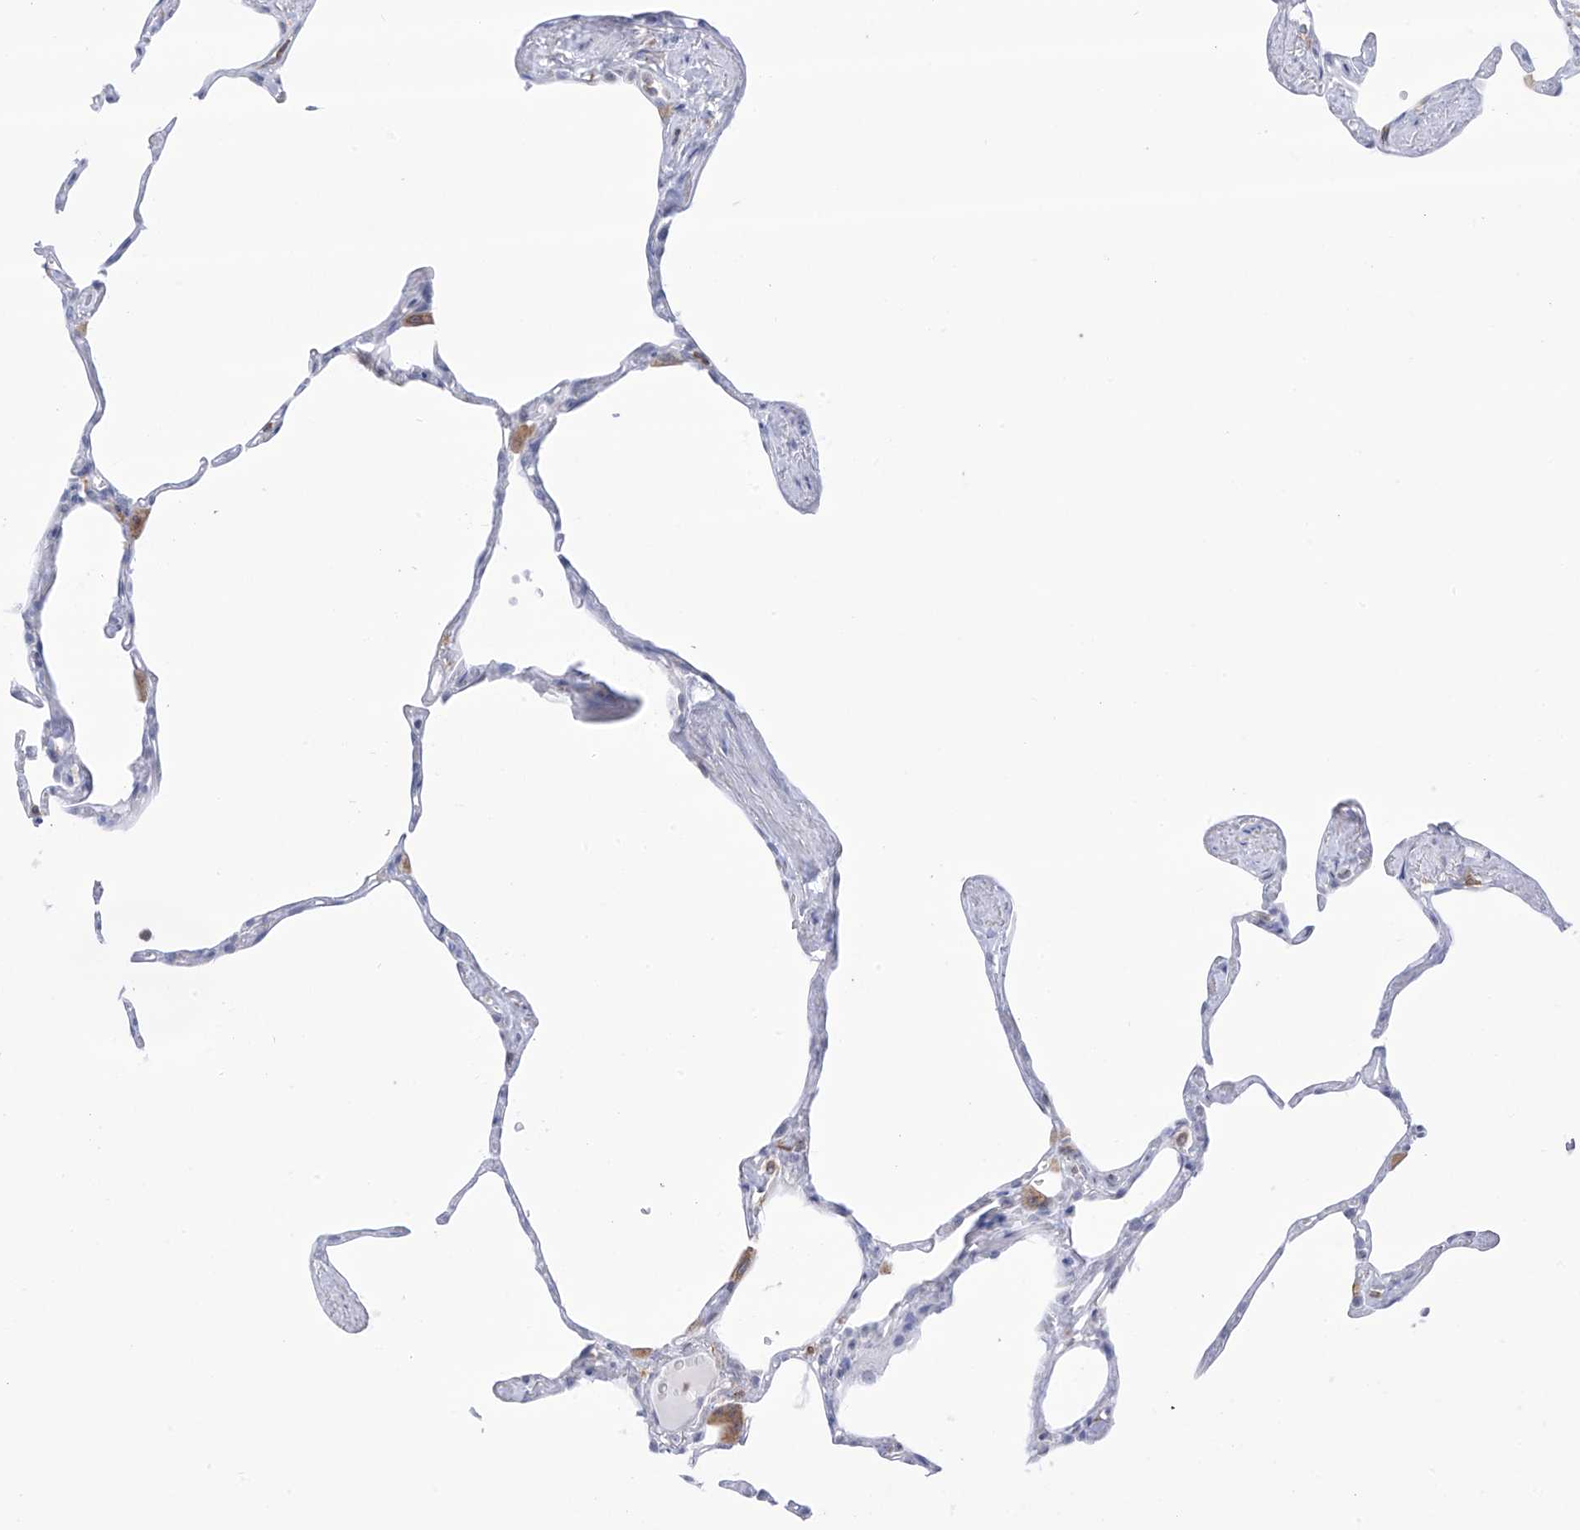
{"staining": {"intensity": "negative", "quantity": "none", "location": "none"}, "tissue": "lung", "cell_type": "Alveolar cells", "image_type": "normal", "snomed": [{"axis": "morphology", "description": "Normal tissue, NOS"}, {"axis": "topography", "description": "Lung"}], "caption": "Immunohistochemical staining of benign lung shows no significant positivity in alveolar cells. (DAB IHC visualized using brightfield microscopy, high magnification).", "gene": "TBXAS1", "patient": {"sex": "male", "age": 65}}